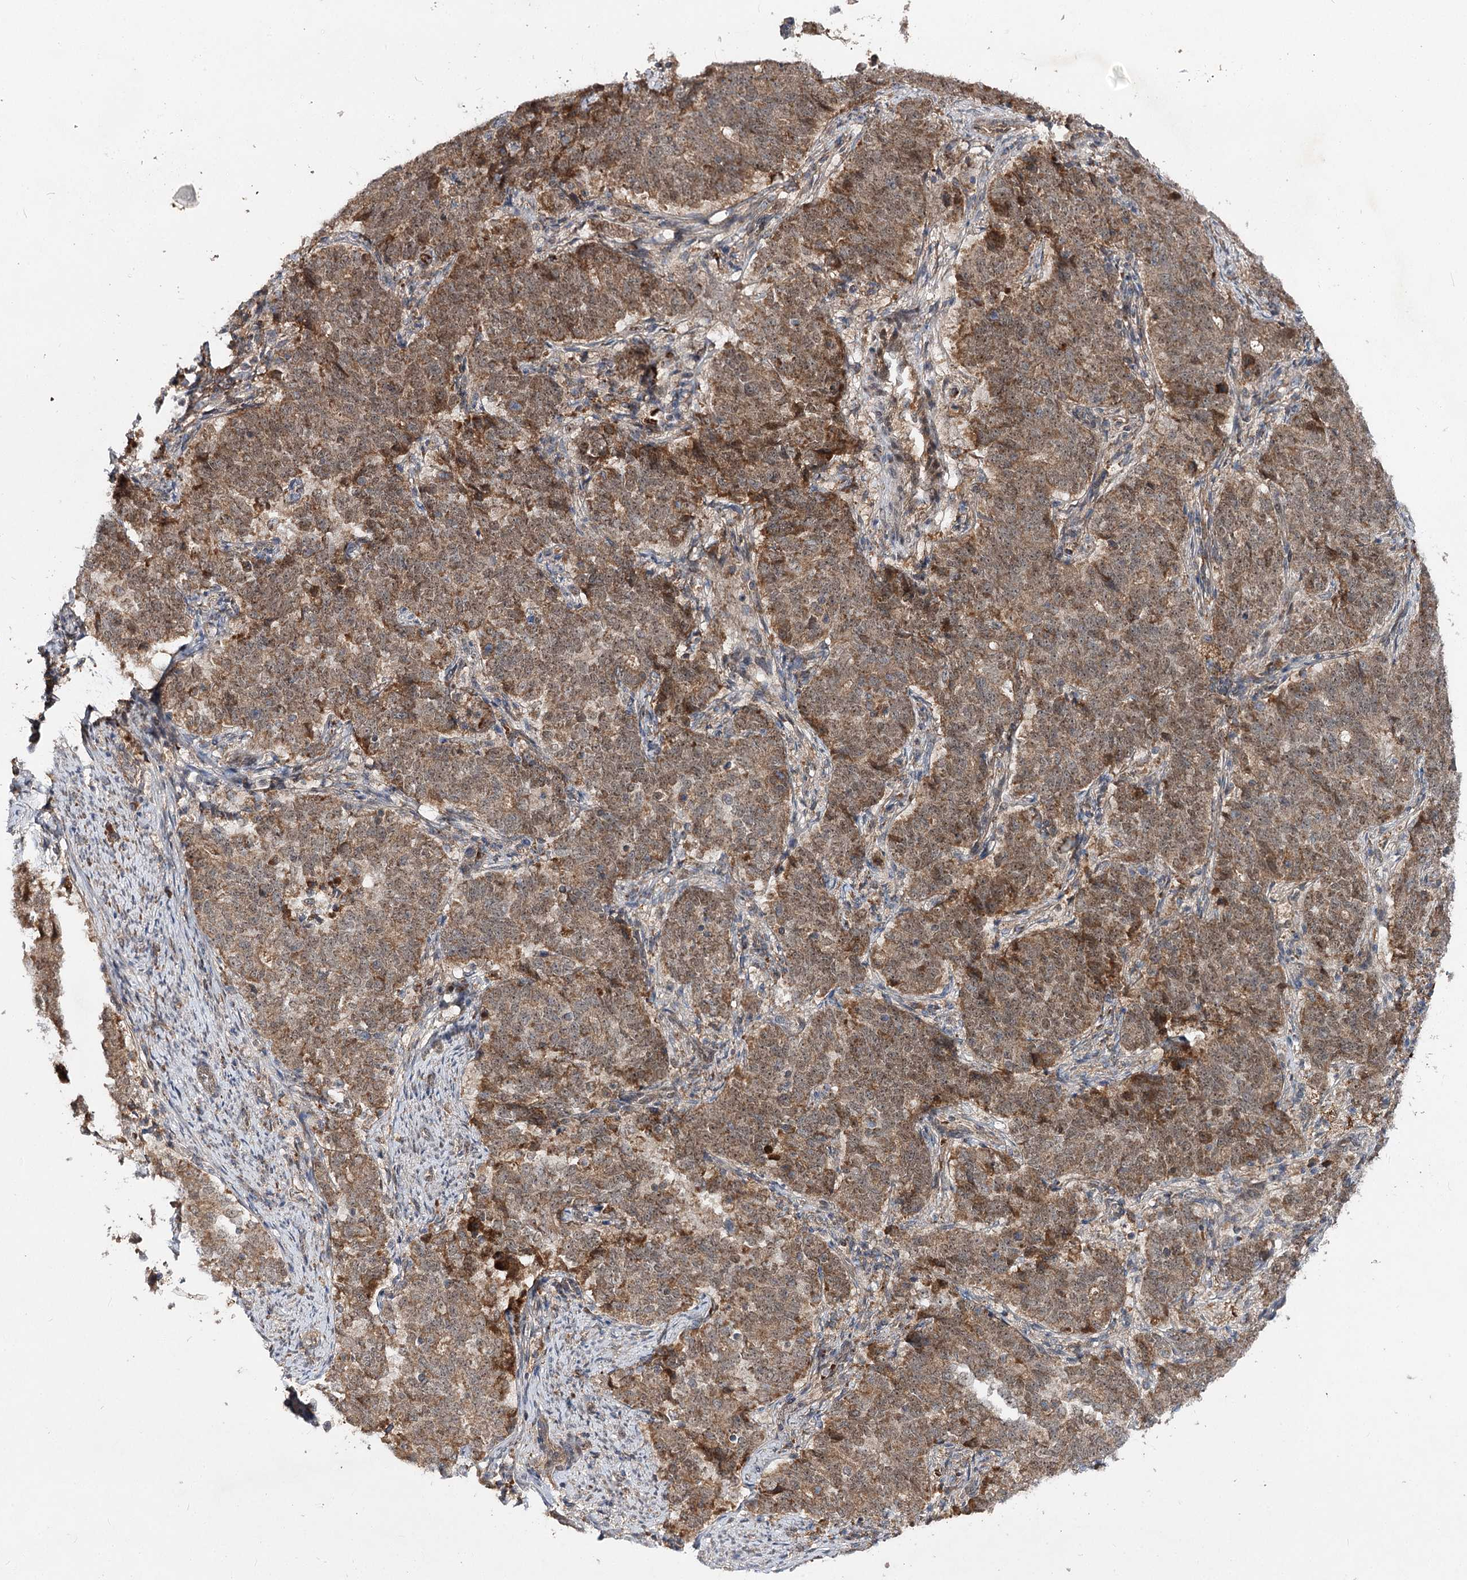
{"staining": {"intensity": "moderate", "quantity": "25%-75%", "location": "cytoplasmic/membranous"}, "tissue": "endometrial cancer", "cell_type": "Tumor cells", "image_type": "cancer", "snomed": [{"axis": "morphology", "description": "Adenocarcinoma, NOS"}, {"axis": "topography", "description": "Endometrium"}], "caption": "IHC (DAB) staining of human endometrial cancer (adenocarcinoma) exhibits moderate cytoplasmic/membranous protein positivity in about 25%-75% of tumor cells. (Stains: DAB (3,3'-diaminobenzidine) in brown, nuclei in blue, Microscopy: brightfield microscopy at high magnification).", "gene": "MSANTD2", "patient": {"sex": "female", "age": 80}}